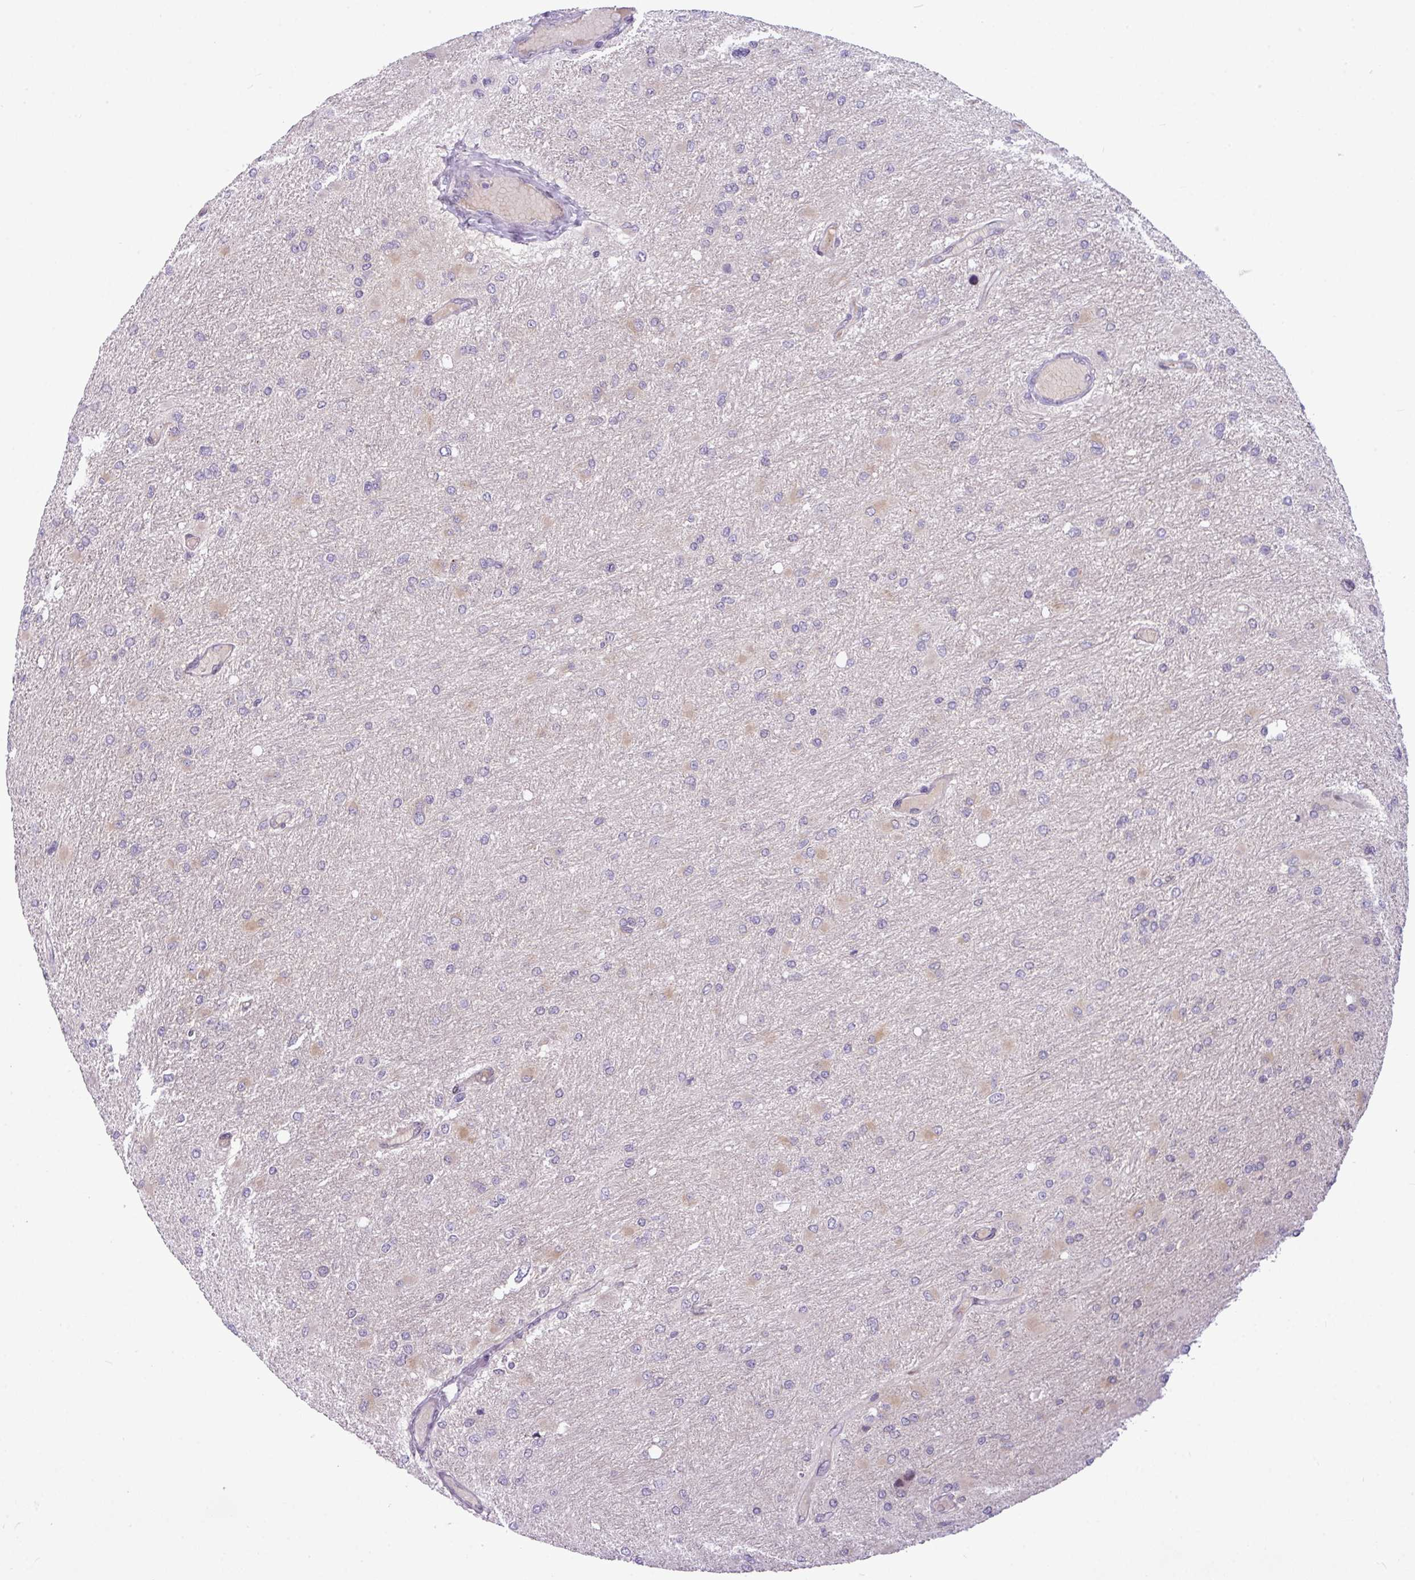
{"staining": {"intensity": "negative", "quantity": "none", "location": "none"}, "tissue": "glioma", "cell_type": "Tumor cells", "image_type": "cancer", "snomed": [{"axis": "morphology", "description": "Glioma, malignant, High grade"}, {"axis": "topography", "description": "Cerebral cortex"}], "caption": "A histopathology image of human glioma is negative for staining in tumor cells.", "gene": "SLC66A2", "patient": {"sex": "female", "age": 36}}